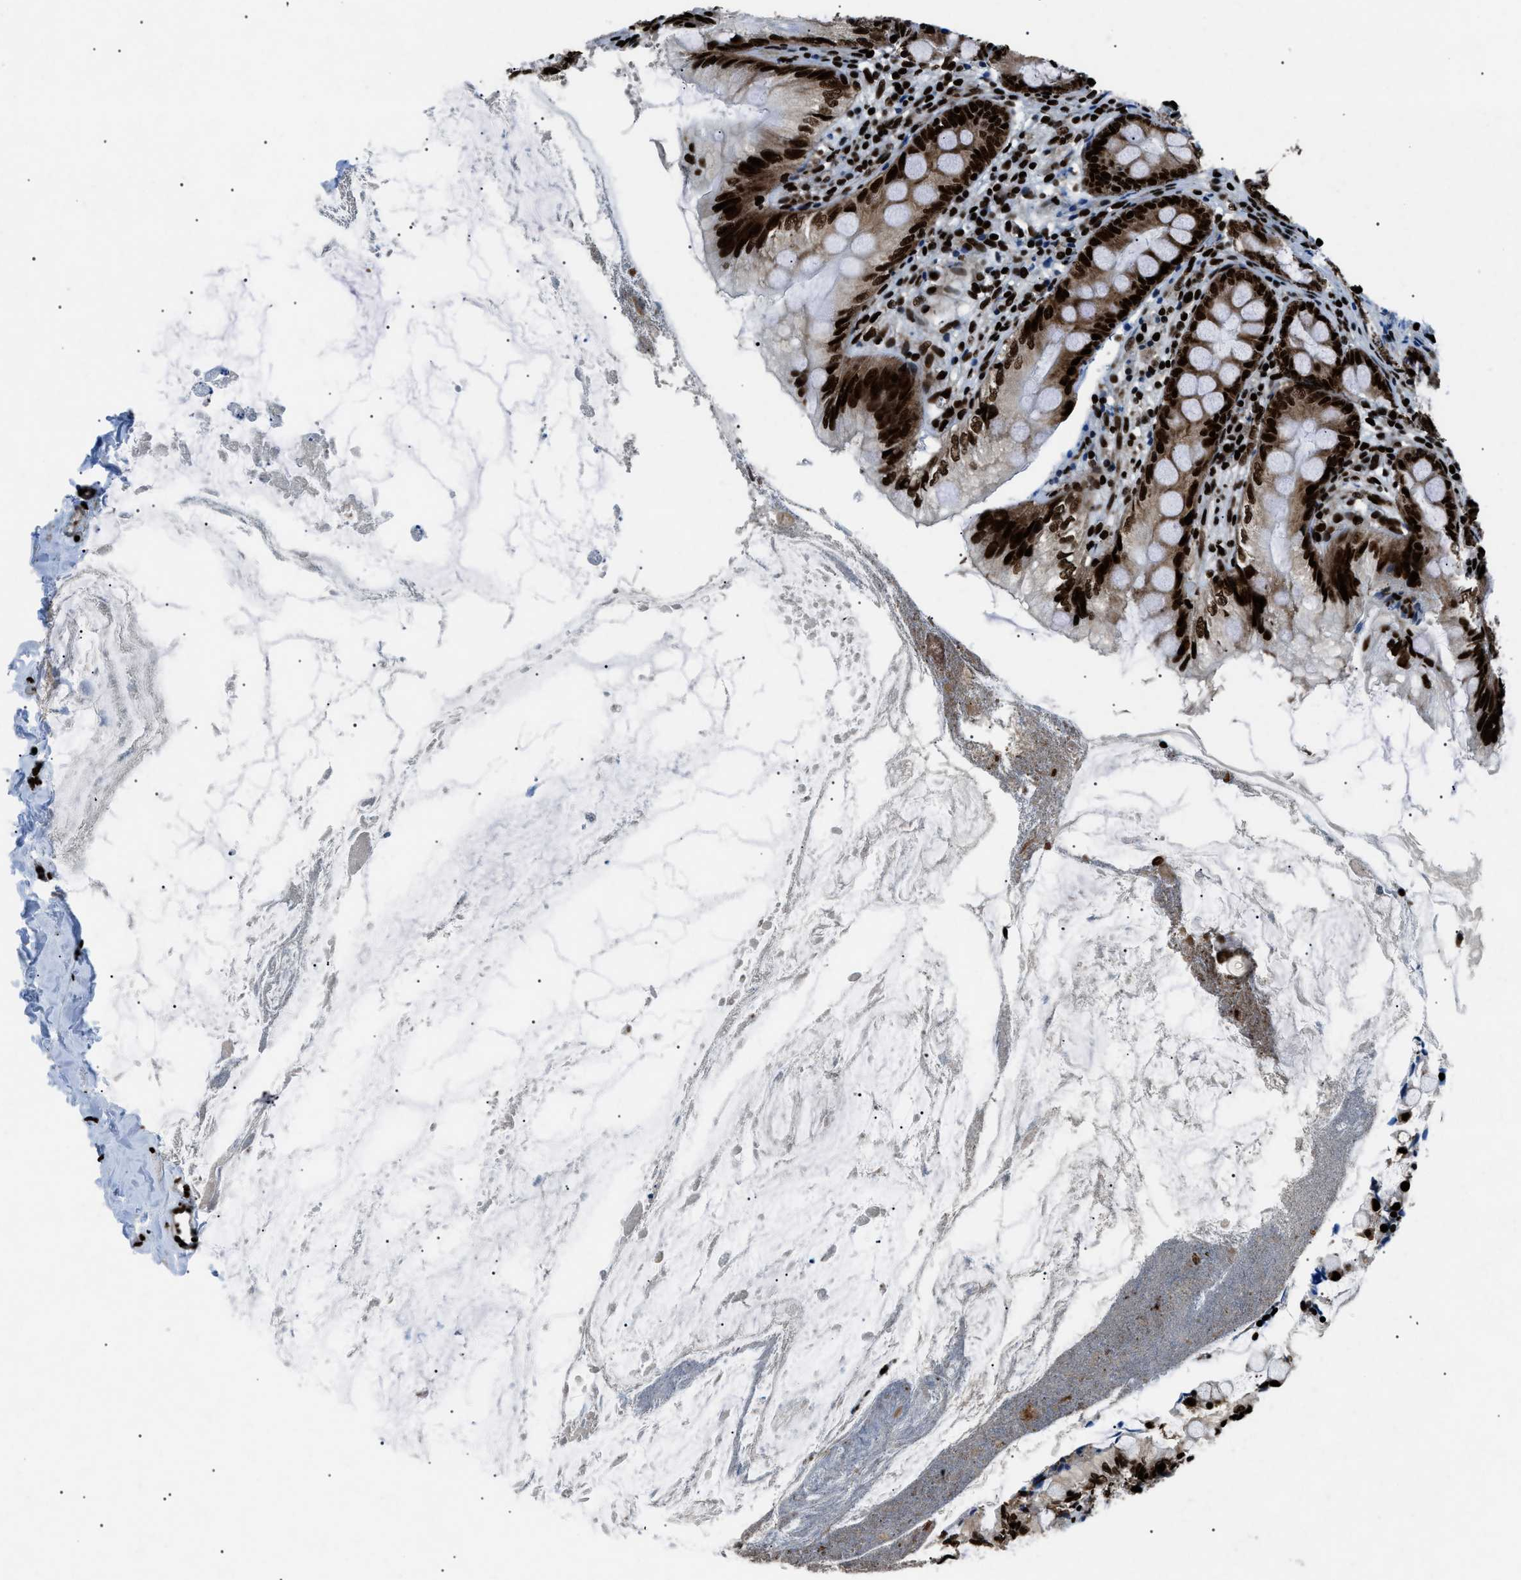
{"staining": {"intensity": "strong", "quantity": ">75%", "location": "nuclear"}, "tissue": "appendix", "cell_type": "Glandular cells", "image_type": "normal", "snomed": [{"axis": "morphology", "description": "Normal tissue, NOS"}, {"axis": "topography", "description": "Appendix"}], "caption": "This micrograph reveals immunohistochemistry staining of benign appendix, with high strong nuclear staining in approximately >75% of glandular cells.", "gene": "HNRNPK", "patient": {"sex": "female", "age": 77}}